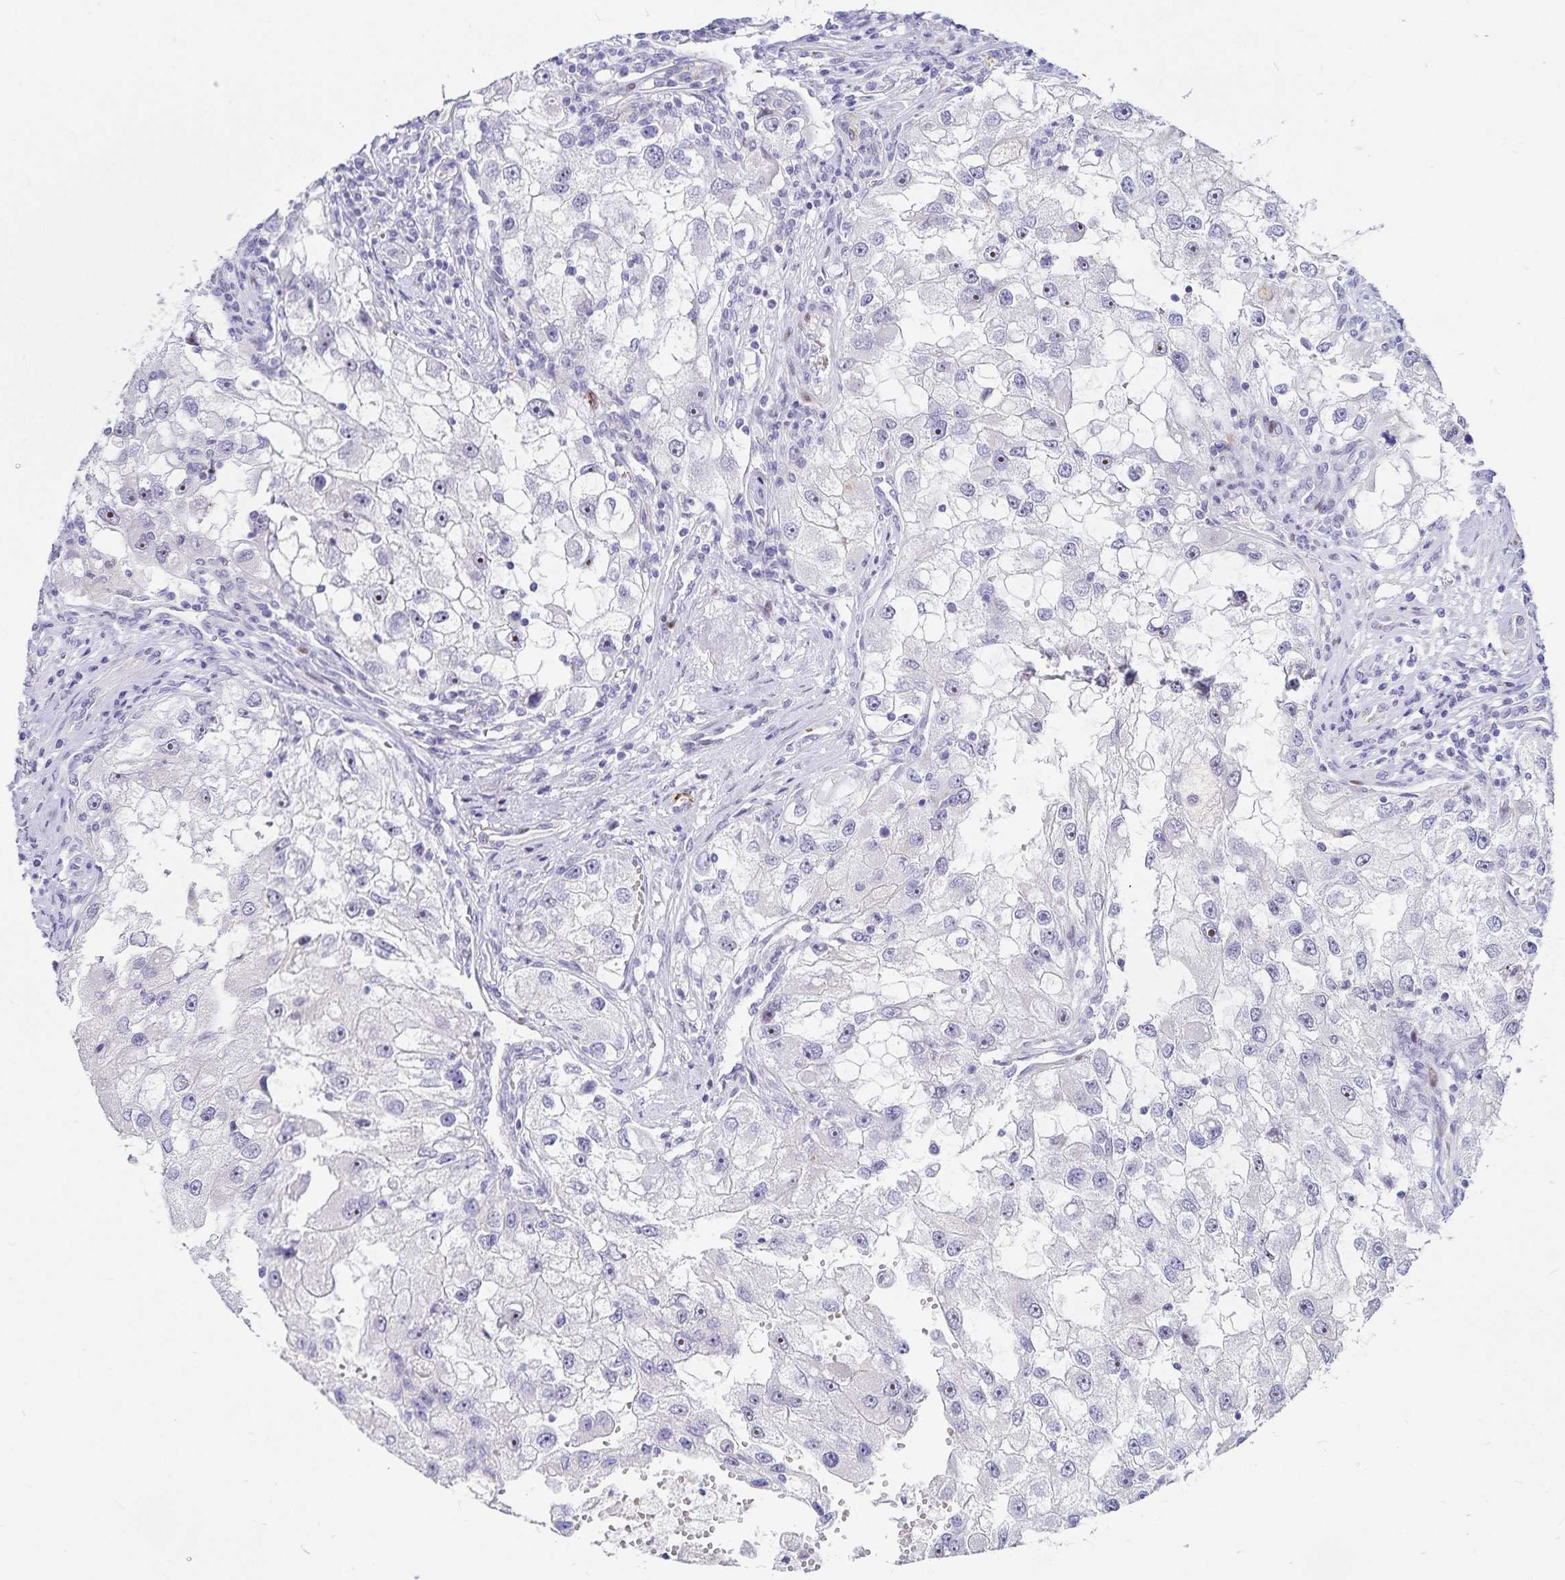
{"staining": {"intensity": "negative", "quantity": "none", "location": "none"}, "tissue": "renal cancer", "cell_type": "Tumor cells", "image_type": "cancer", "snomed": [{"axis": "morphology", "description": "Adenocarcinoma, NOS"}, {"axis": "topography", "description": "Kidney"}], "caption": "Renal cancer stained for a protein using immunohistochemistry exhibits no staining tumor cells.", "gene": "KBTBD13", "patient": {"sex": "male", "age": 63}}